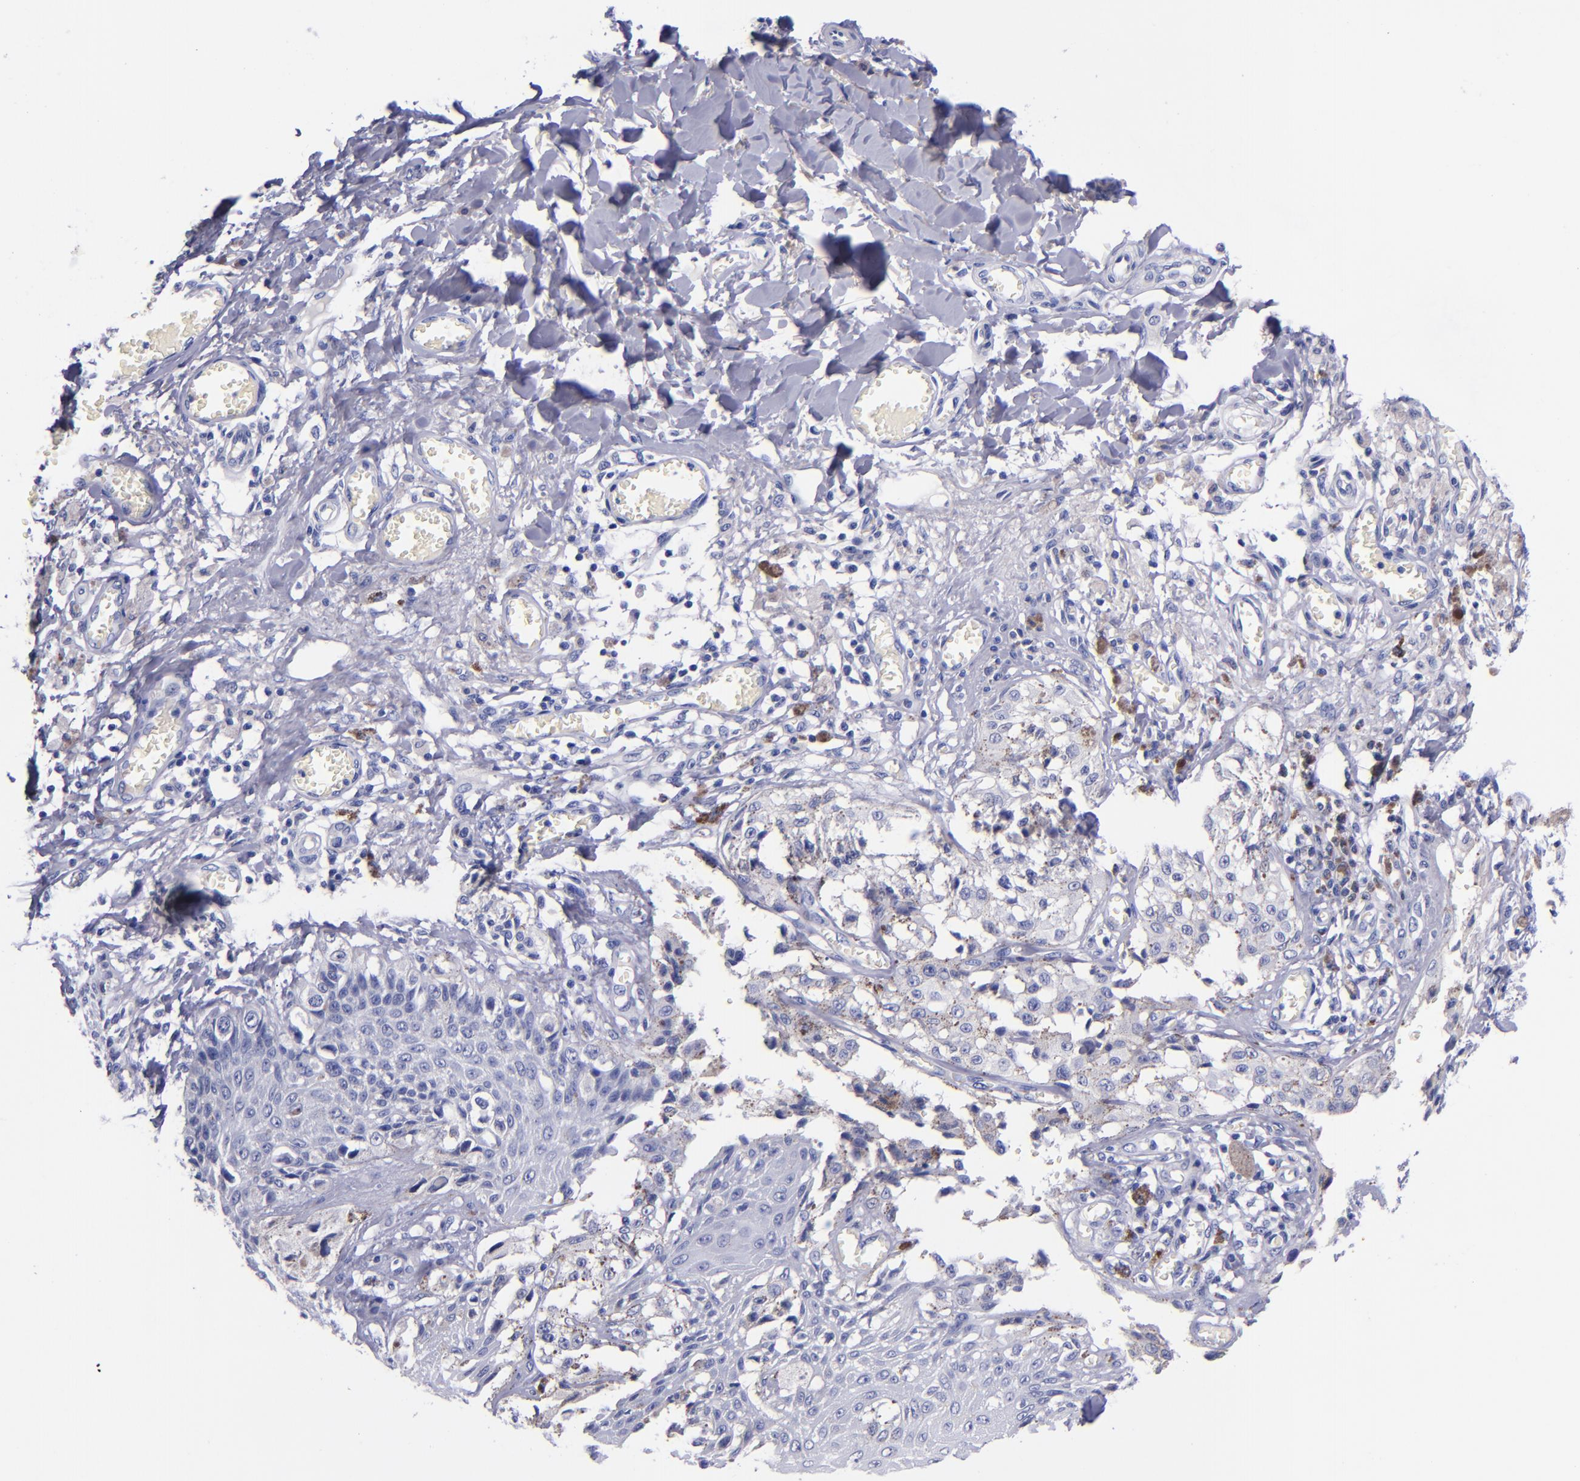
{"staining": {"intensity": "negative", "quantity": "none", "location": "none"}, "tissue": "melanoma", "cell_type": "Tumor cells", "image_type": "cancer", "snomed": [{"axis": "morphology", "description": "Malignant melanoma, NOS"}, {"axis": "topography", "description": "Skin"}], "caption": "Immunohistochemistry of melanoma displays no positivity in tumor cells. (DAB (3,3'-diaminobenzidine) immunohistochemistry (IHC) with hematoxylin counter stain).", "gene": "SV2A", "patient": {"sex": "female", "age": 82}}